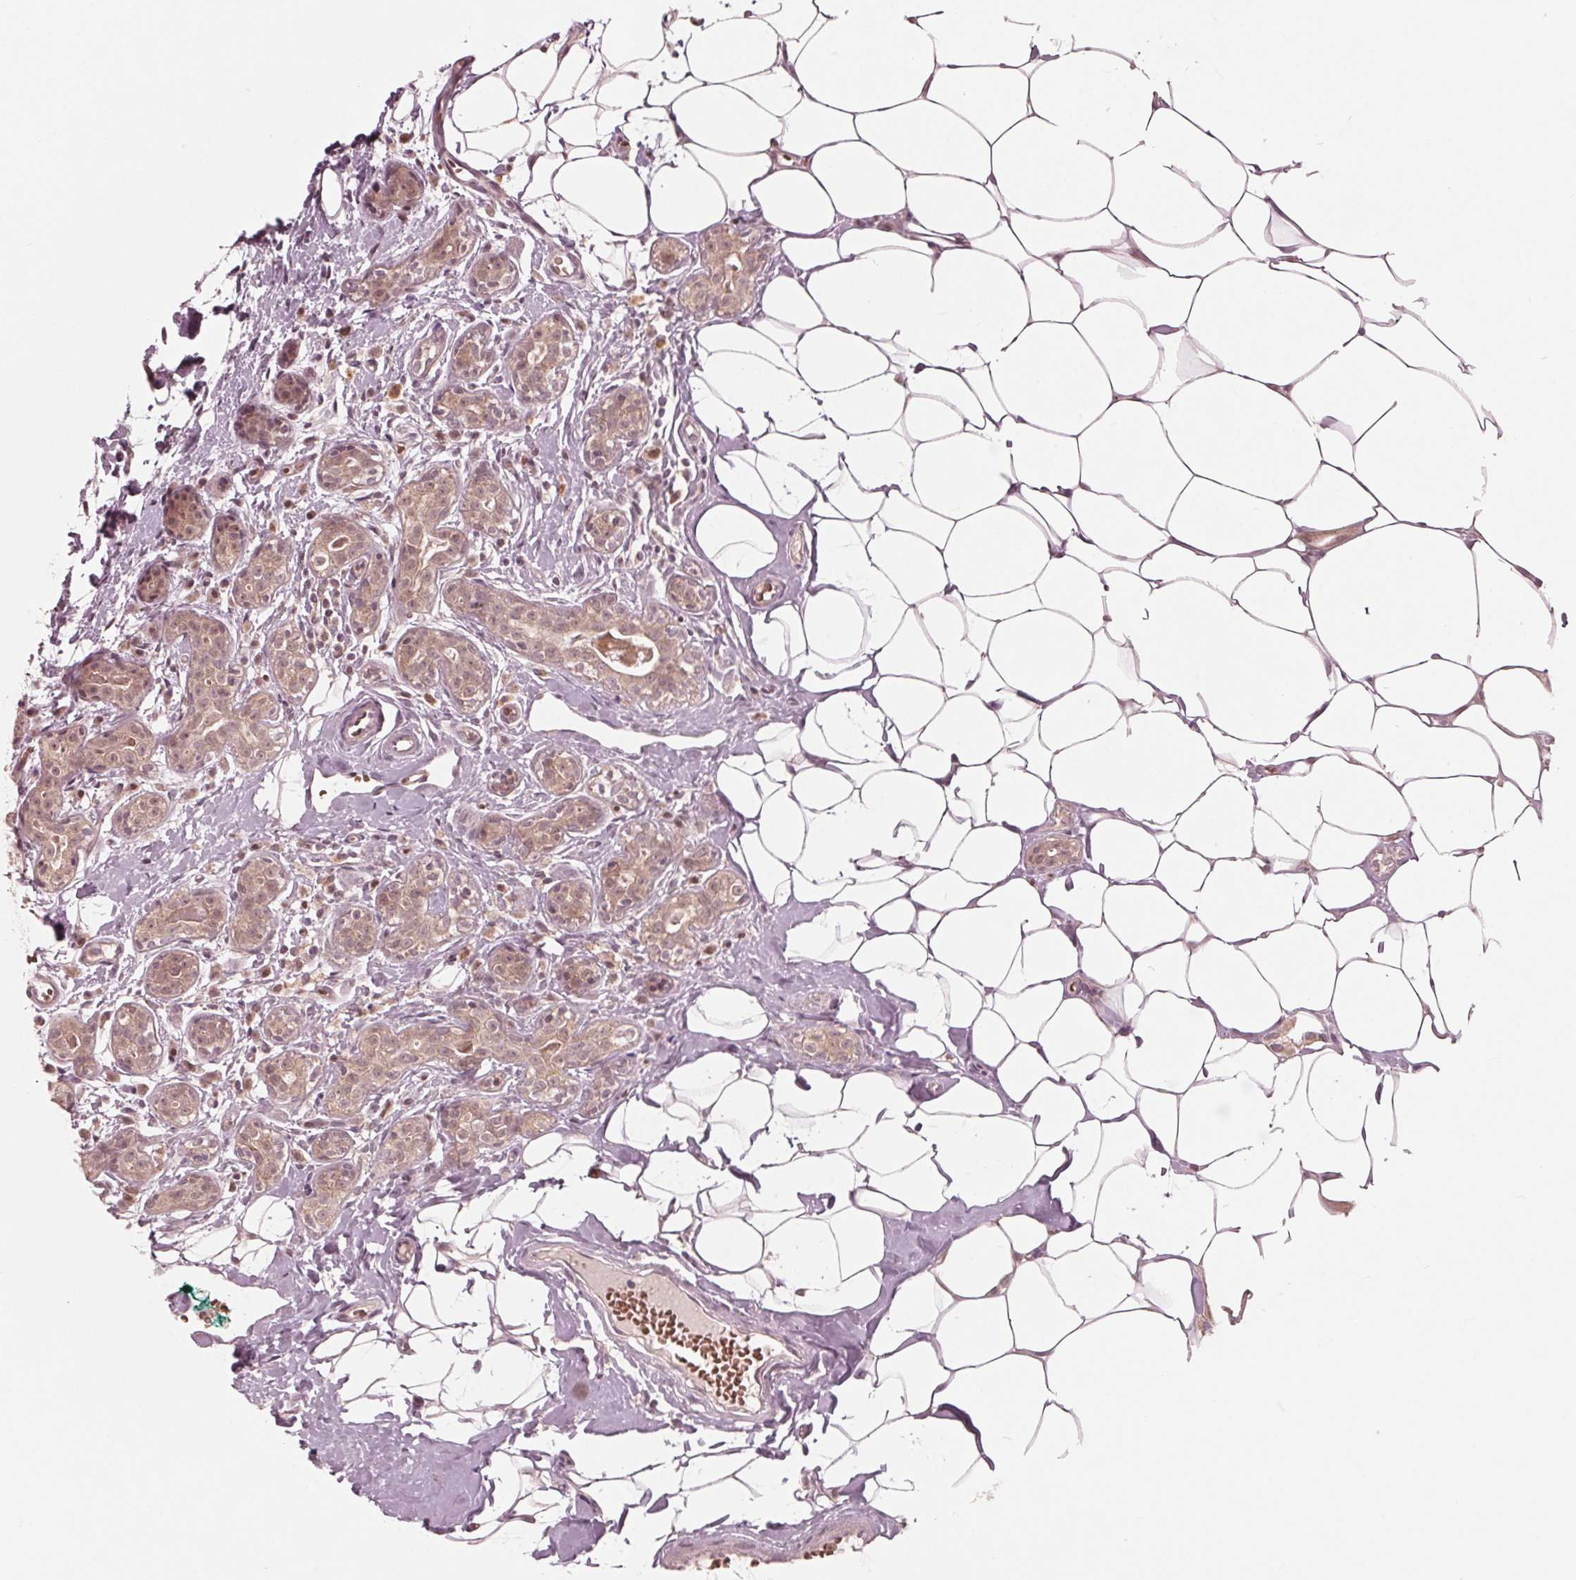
{"staining": {"intensity": "weak", "quantity": ">75%", "location": "cytoplasmic/membranous"}, "tissue": "breast cancer", "cell_type": "Tumor cells", "image_type": "cancer", "snomed": [{"axis": "morphology", "description": "Duct carcinoma"}, {"axis": "topography", "description": "Breast"}], "caption": "Breast invasive ductal carcinoma stained with DAB (3,3'-diaminobenzidine) IHC reveals low levels of weak cytoplasmic/membranous positivity in about >75% of tumor cells. (DAB (3,3'-diaminobenzidine) IHC, brown staining for protein, blue staining for nuclei).", "gene": "UBALD1", "patient": {"sex": "female", "age": 43}}